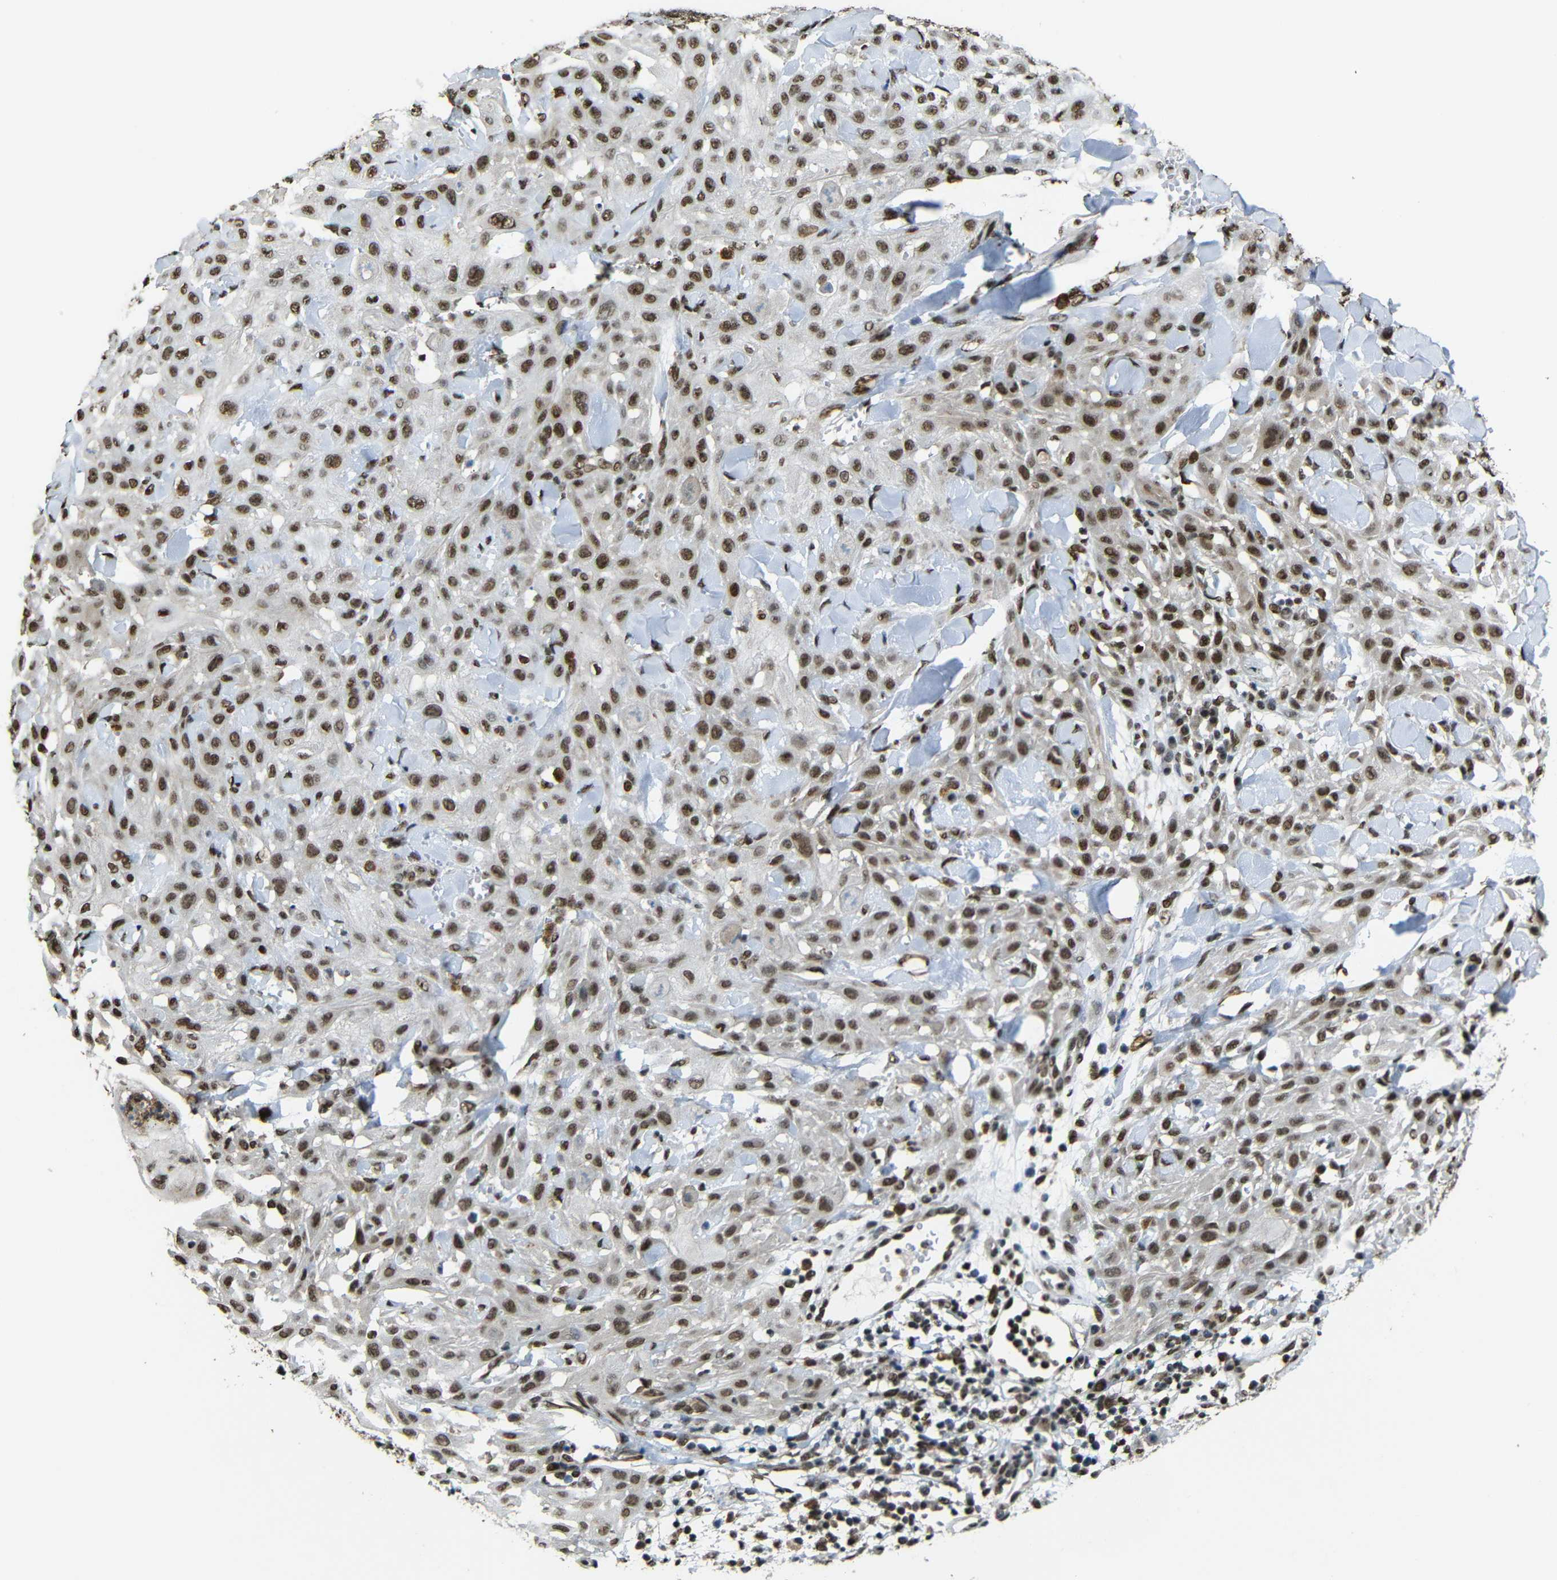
{"staining": {"intensity": "moderate", "quantity": ">75%", "location": "cytoplasmic/membranous,nuclear"}, "tissue": "skin cancer", "cell_type": "Tumor cells", "image_type": "cancer", "snomed": [{"axis": "morphology", "description": "Squamous cell carcinoma, NOS"}, {"axis": "topography", "description": "Skin"}], "caption": "Tumor cells demonstrate medium levels of moderate cytoplasmic/membranous and nuclear expression in approximately >75% of cells in human squamous cell carcinoma (skin).", "gene": "TCF7L2", "patient": {"sex": "male", "age": 24}}